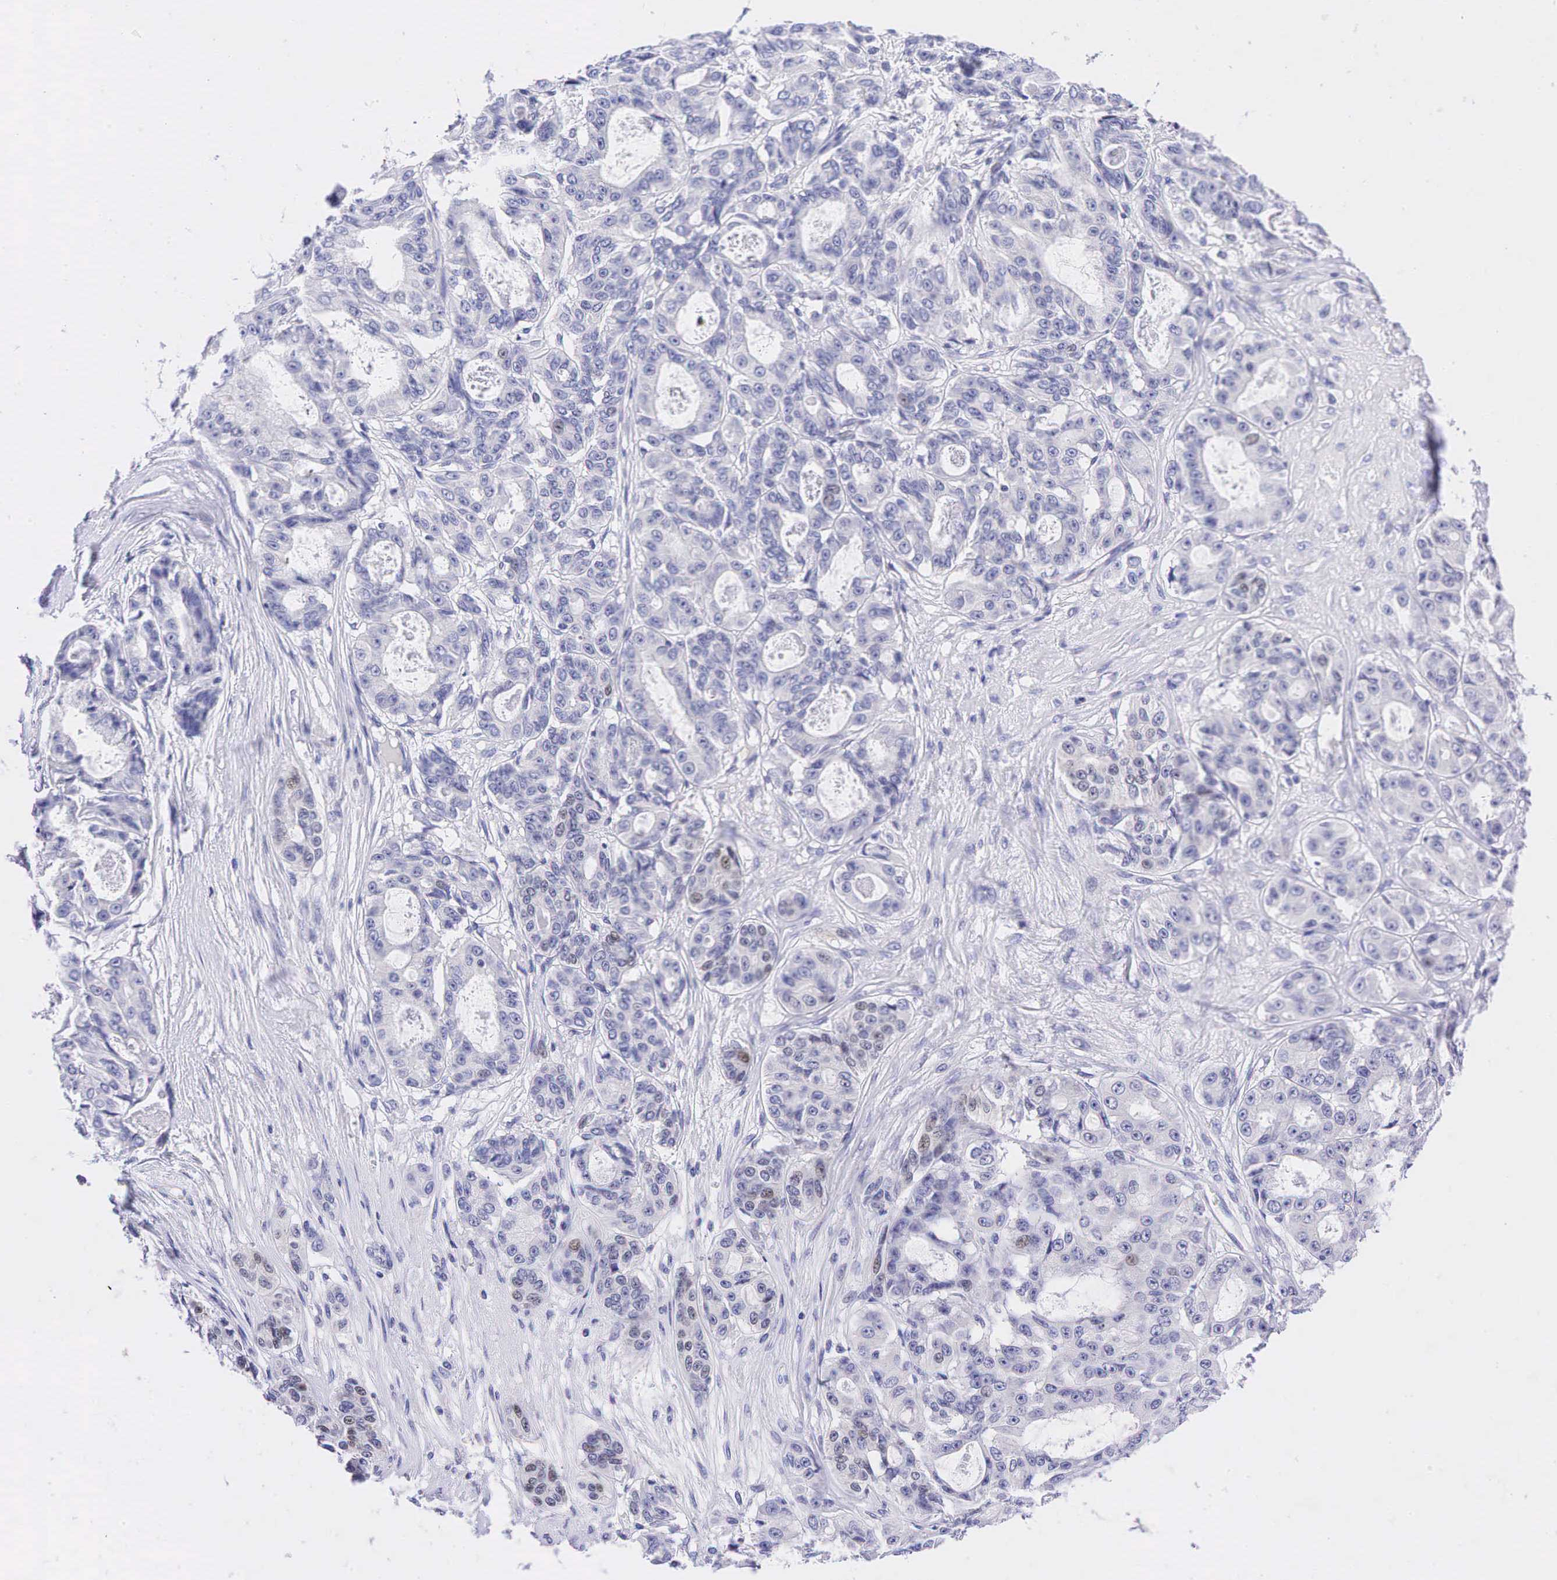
{"staining": {"intensity": "negative", "quantity": "none", "location": "none"}, "tissue": "ovarian cancer", "cell_type": "Tumor cells", "image_type": "cancer", "snomed": [{"axis": "morphology", "description": "Carcinoma, endometroid"}, {"axis": "topography", "description": "Ovary"}], "caption": "High magnification brightfield microscopy of ovarian endometroid carcinoma stained with DAB (brown) and counterstained with hematoxylin (blue): tumor cells show no significant staining.", "gene": "AR", "patient": {"sex": "female", "age": 61}}